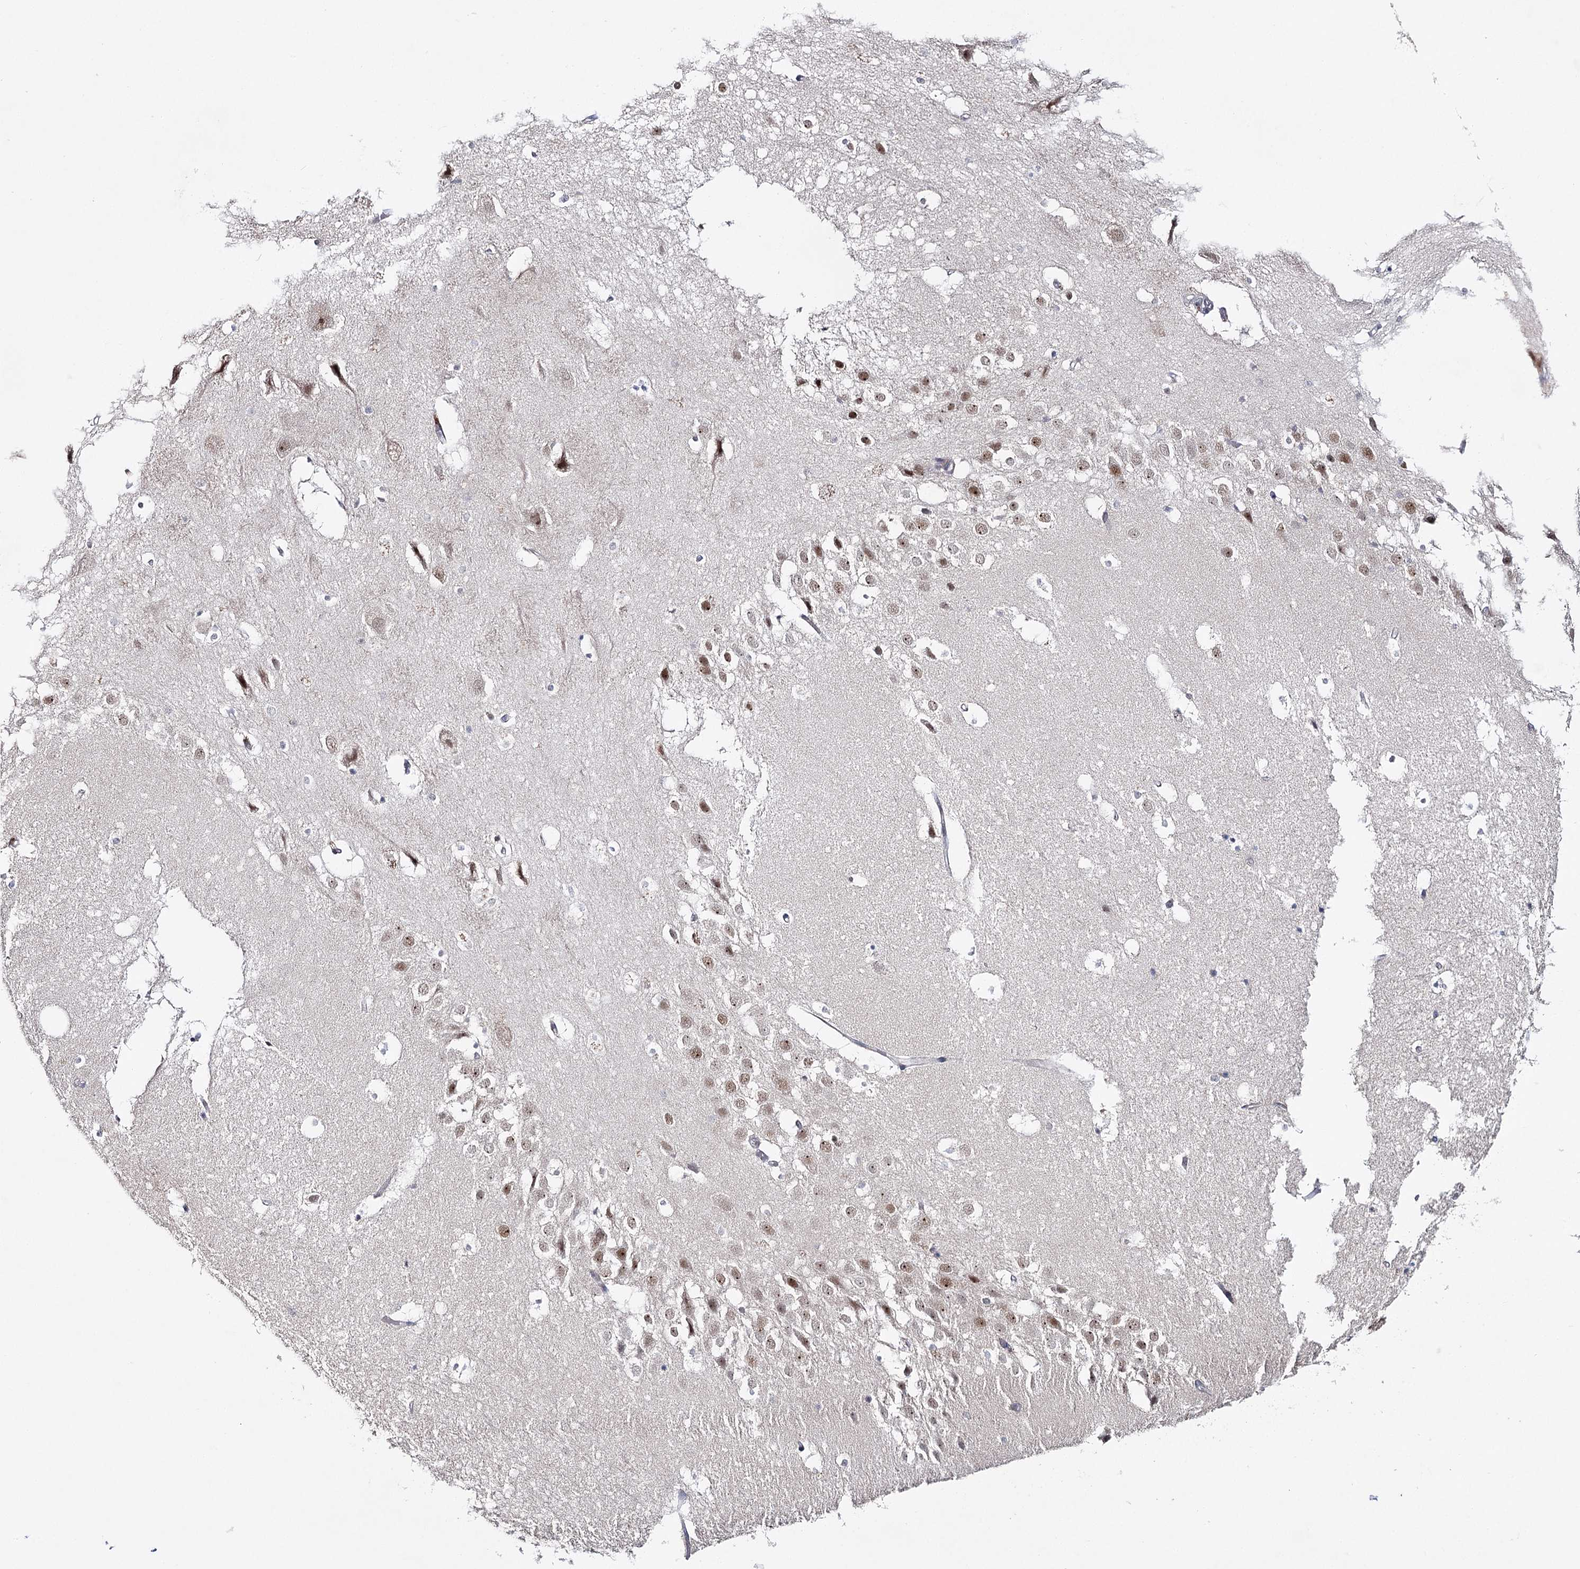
{"staining": {"intensity": "negative", "quantity": "none", "location": "none"}, "tissue": "hippocampus", "cell_type": "Glial cells", "image_type": "normal", "snomed": [{"axis": "morphology", "description": "Normal tissue, NOS"}, {"axis": "topography", "description": "Hippocampus"}], "caption": "DAB immunohistochemical staining of normal hippocampus displays no significant positivity in glial cells. (Immunohistochemistry (ihc), brightfield microscopy, high magnification).", "gene": "ZC3H8", "patient": {"sex": "female", "age": 52}}